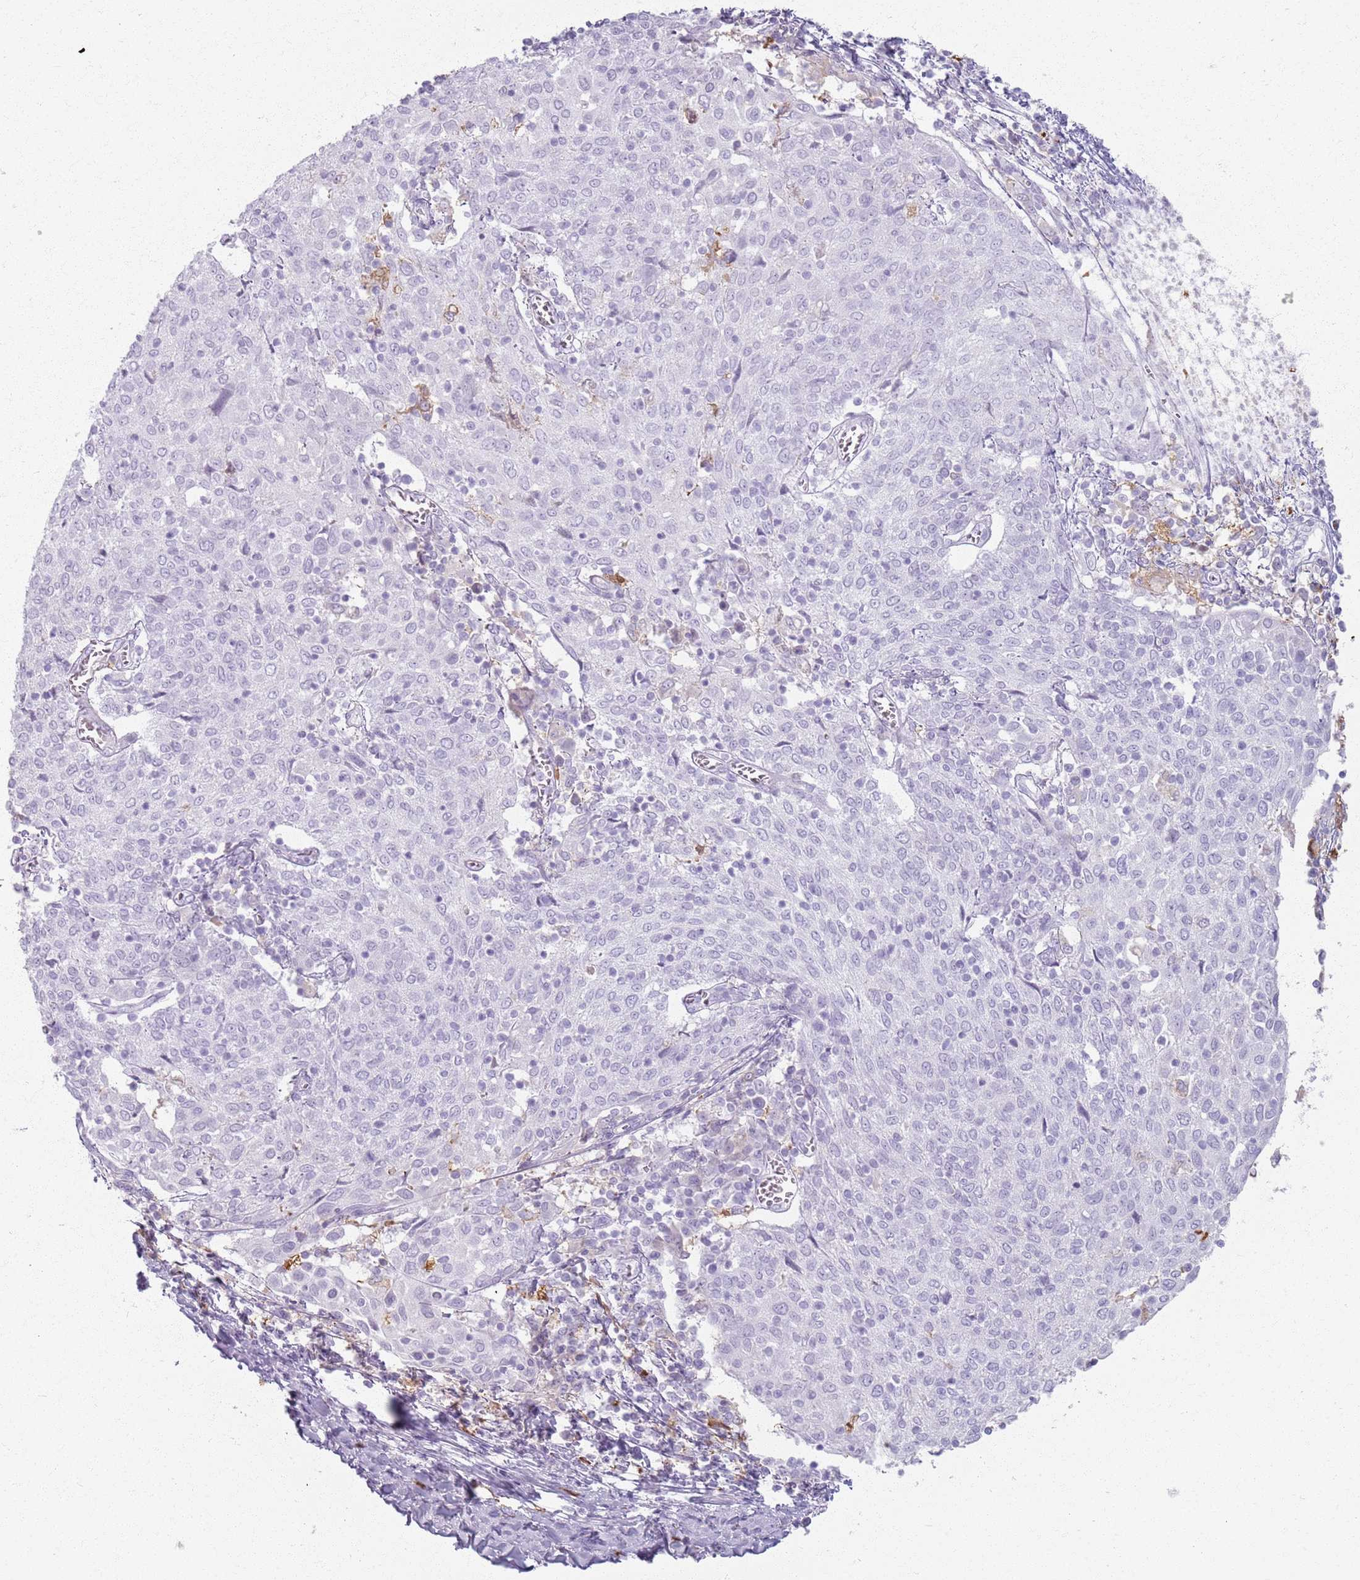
{"staining": {"intensity": "negative", "quantity": "none", "location": "none"}, "tissue": "cervical cancer", "cell_type": "Tumor cells", "image_type": "cancer", "snomed": [{"axis": "morphology", "description": "Squamous cell carcinoma, NOS"}, {"axis": "topography", "description": "Cervix"}], "caption": "Cervical cancer (squamous cell carcinoma) stained for a protein using immunohistochemistry (IHC) displays no expression tumor cells.", "gene": "GDPGP1", "patient": {"sex": "female", "age": 52}}